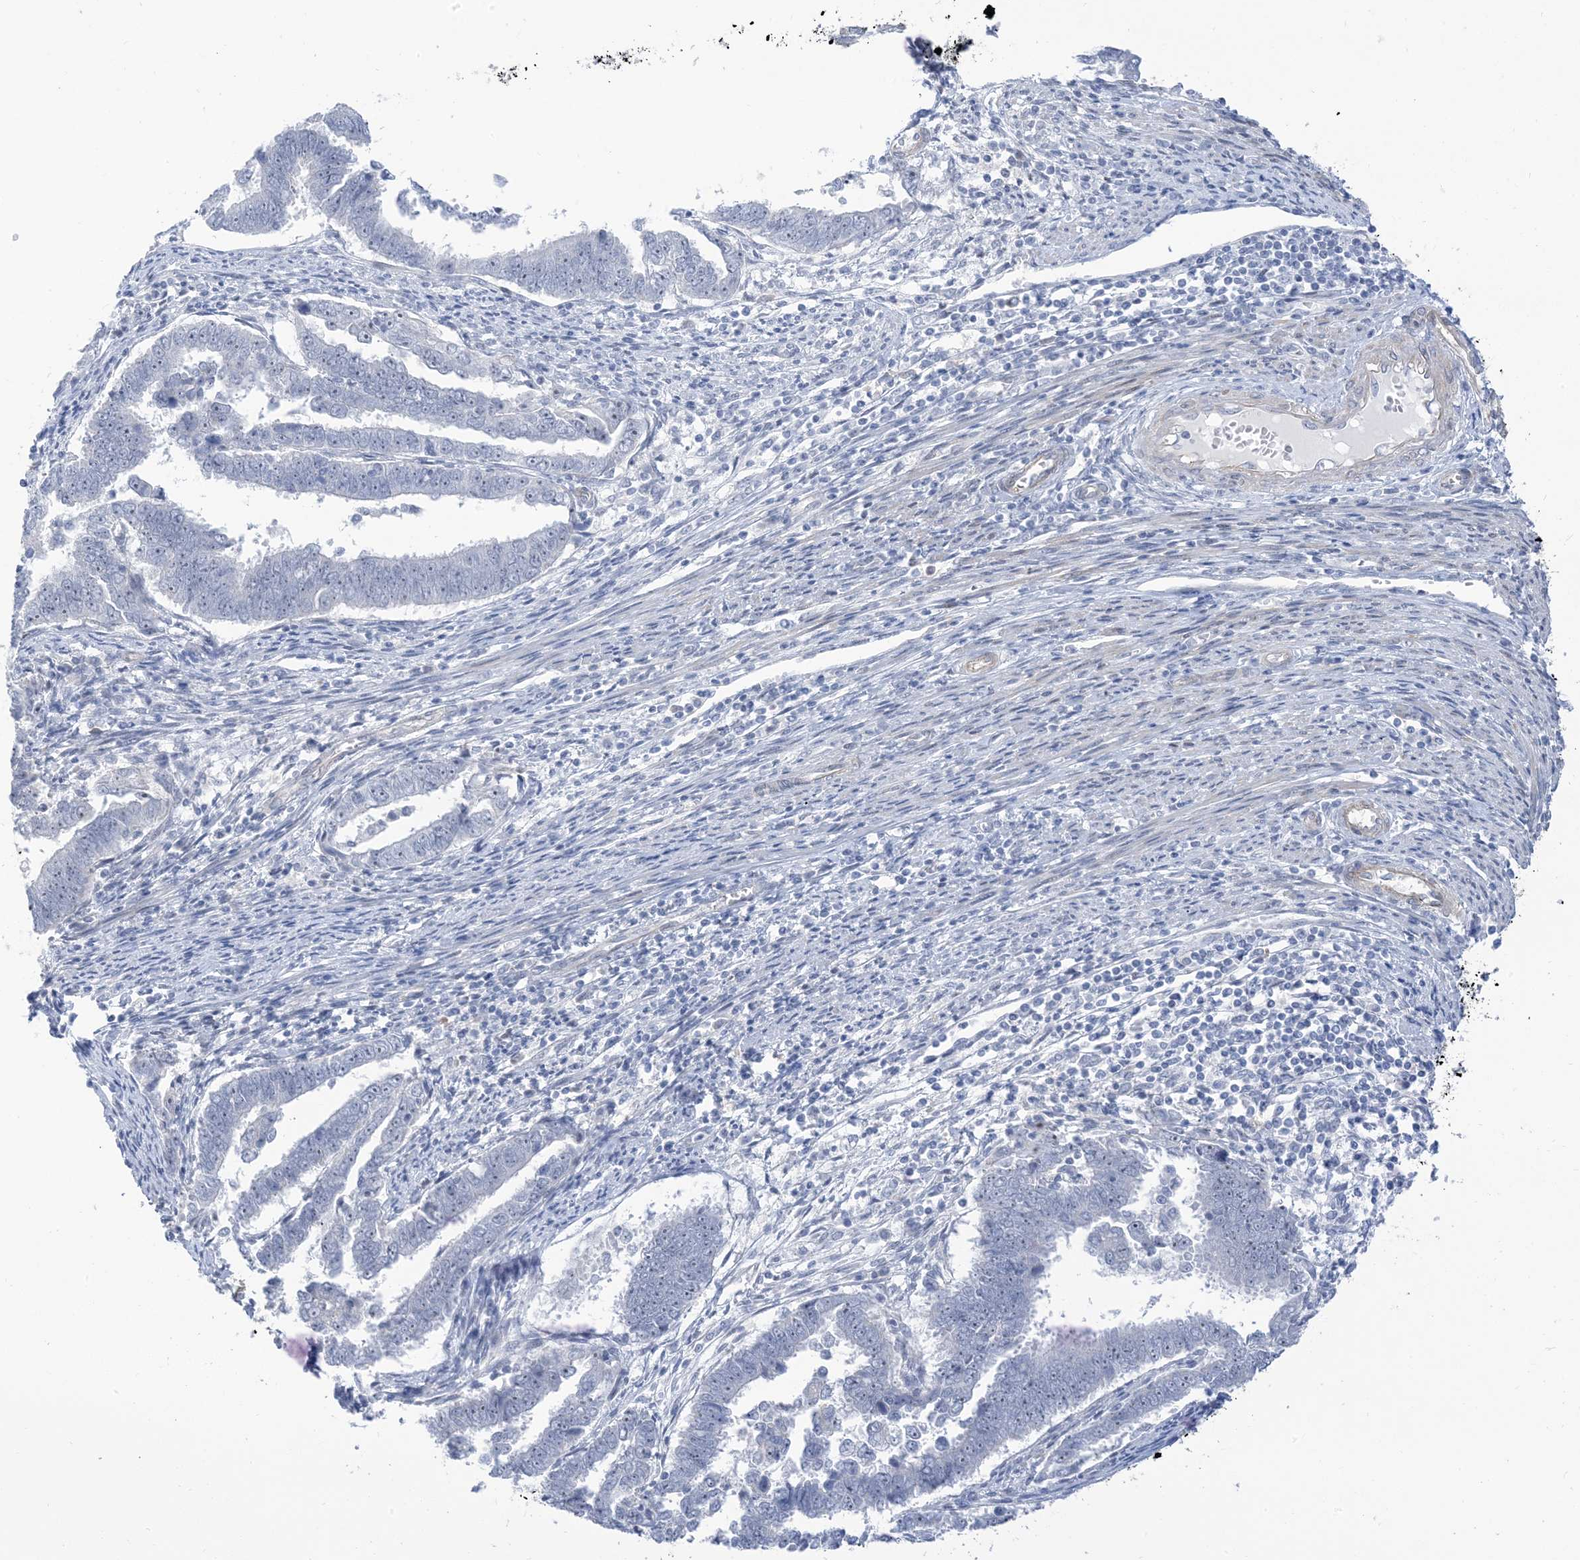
{"staining": {"intensity": "negative", "quantity": "none", "location": "none"}, "tissue": "endometrial cancer", "cell_type": "Tumor cells", "image_type": "cancer", "snomed": [{"axis": "morphology", "description": "Adenocarcinoma, NOS"}, {"axis": "topography", "description": "Endometrium"}], "caption": "Immunohistochemical staining of human endometrial adenocarcinoma reveals no significant staining in tumor cells. Brightfield microscopy of IHC stained with DAB (3,3'-diaminobenzidine) (brown) and hematoxylin (blue), captured at high magnification.", "gene": "IL36B", "patient": {"sex": "female", "age": 75}}